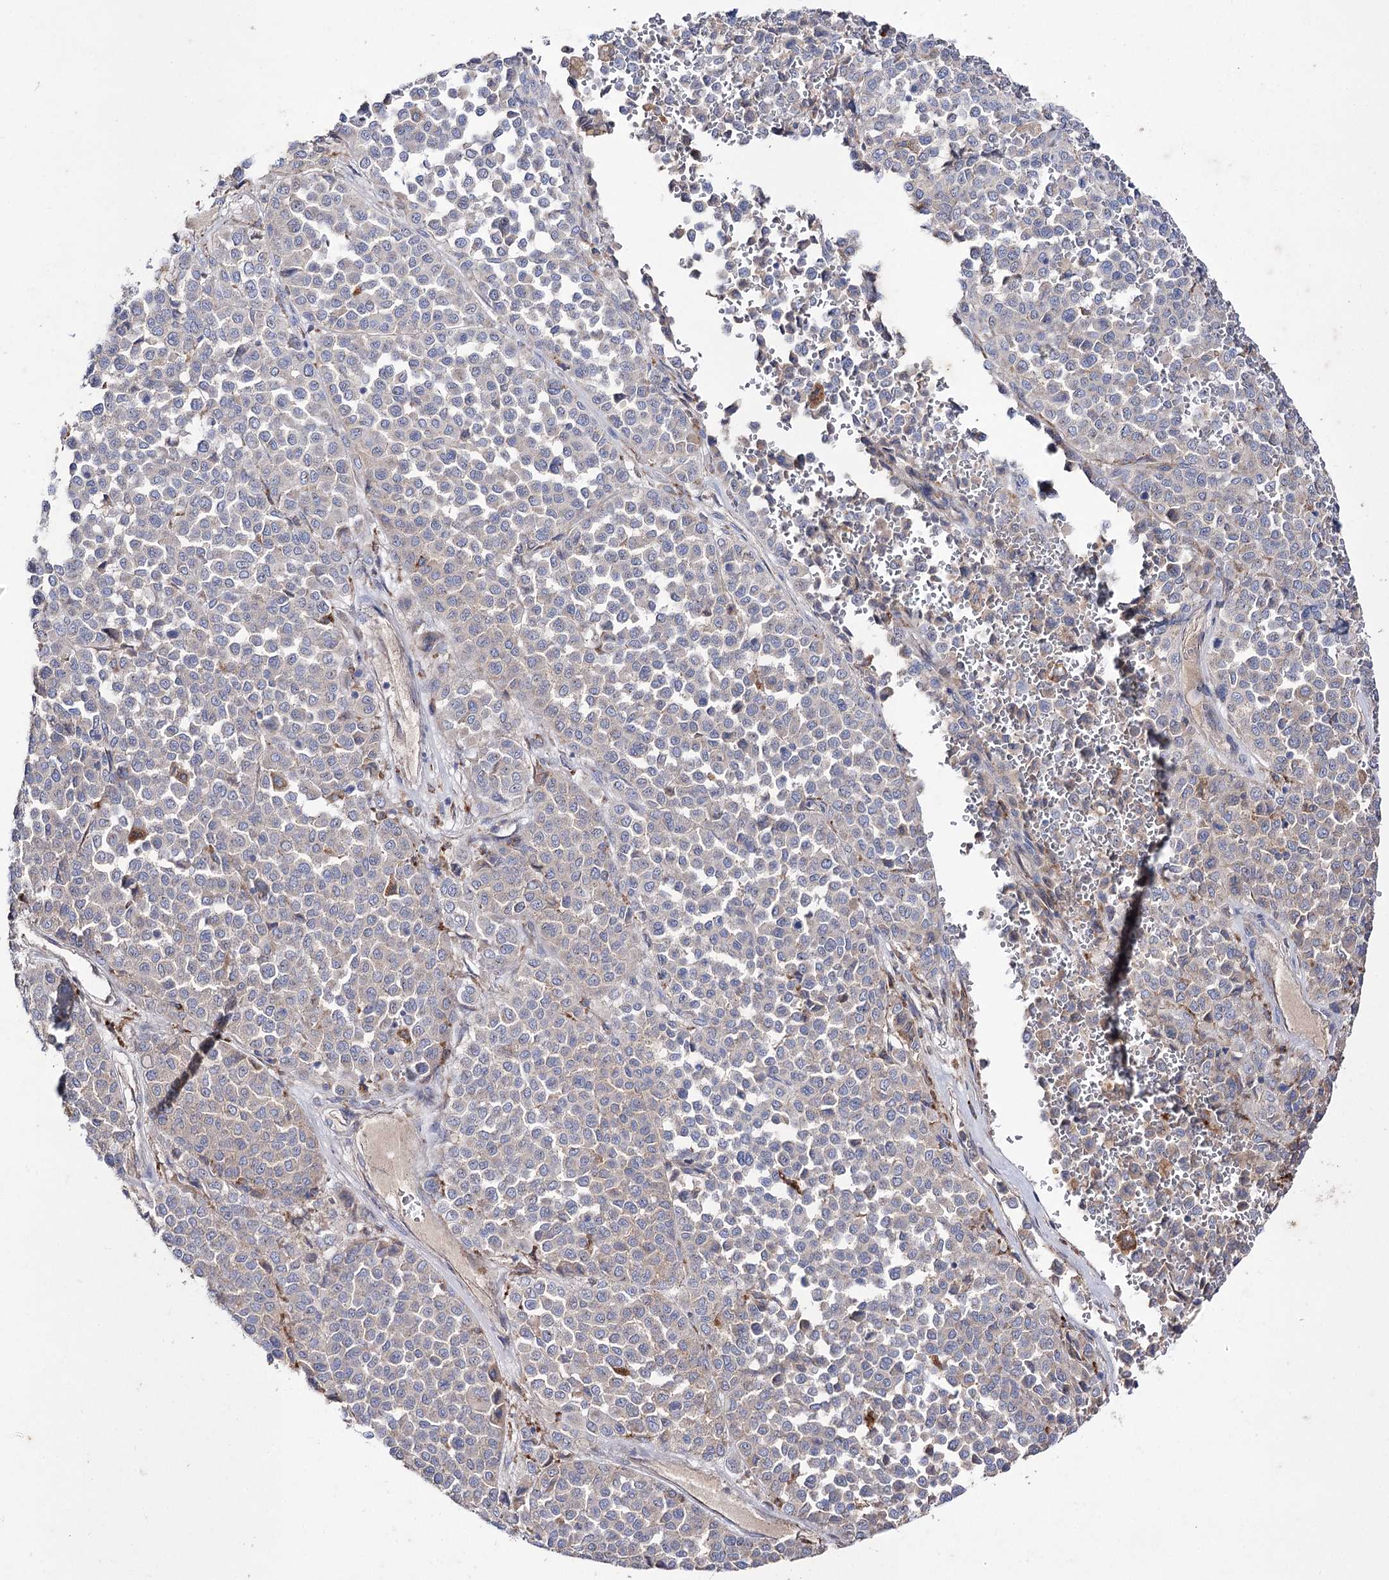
{"staining": {"intensity": "weak", "quantity": "<25%", "location": "cytoplasmic/membranous"}, "tissue": "melanoma", "cell_type": "Tumor cells", "image_type": "cancer", "snomed": [{"axis": "morphology", "description": "Malignant melanoma, Metastatic site"}, {"axis": "topography", "description": "Pancreas"}], "caption": "Immunohistochemistry of human malignant melanoma (metastatic site) displays no staining in tumor cells.", "gene": "NAGLU", "patient": {"sex": "female", "age": 30}}